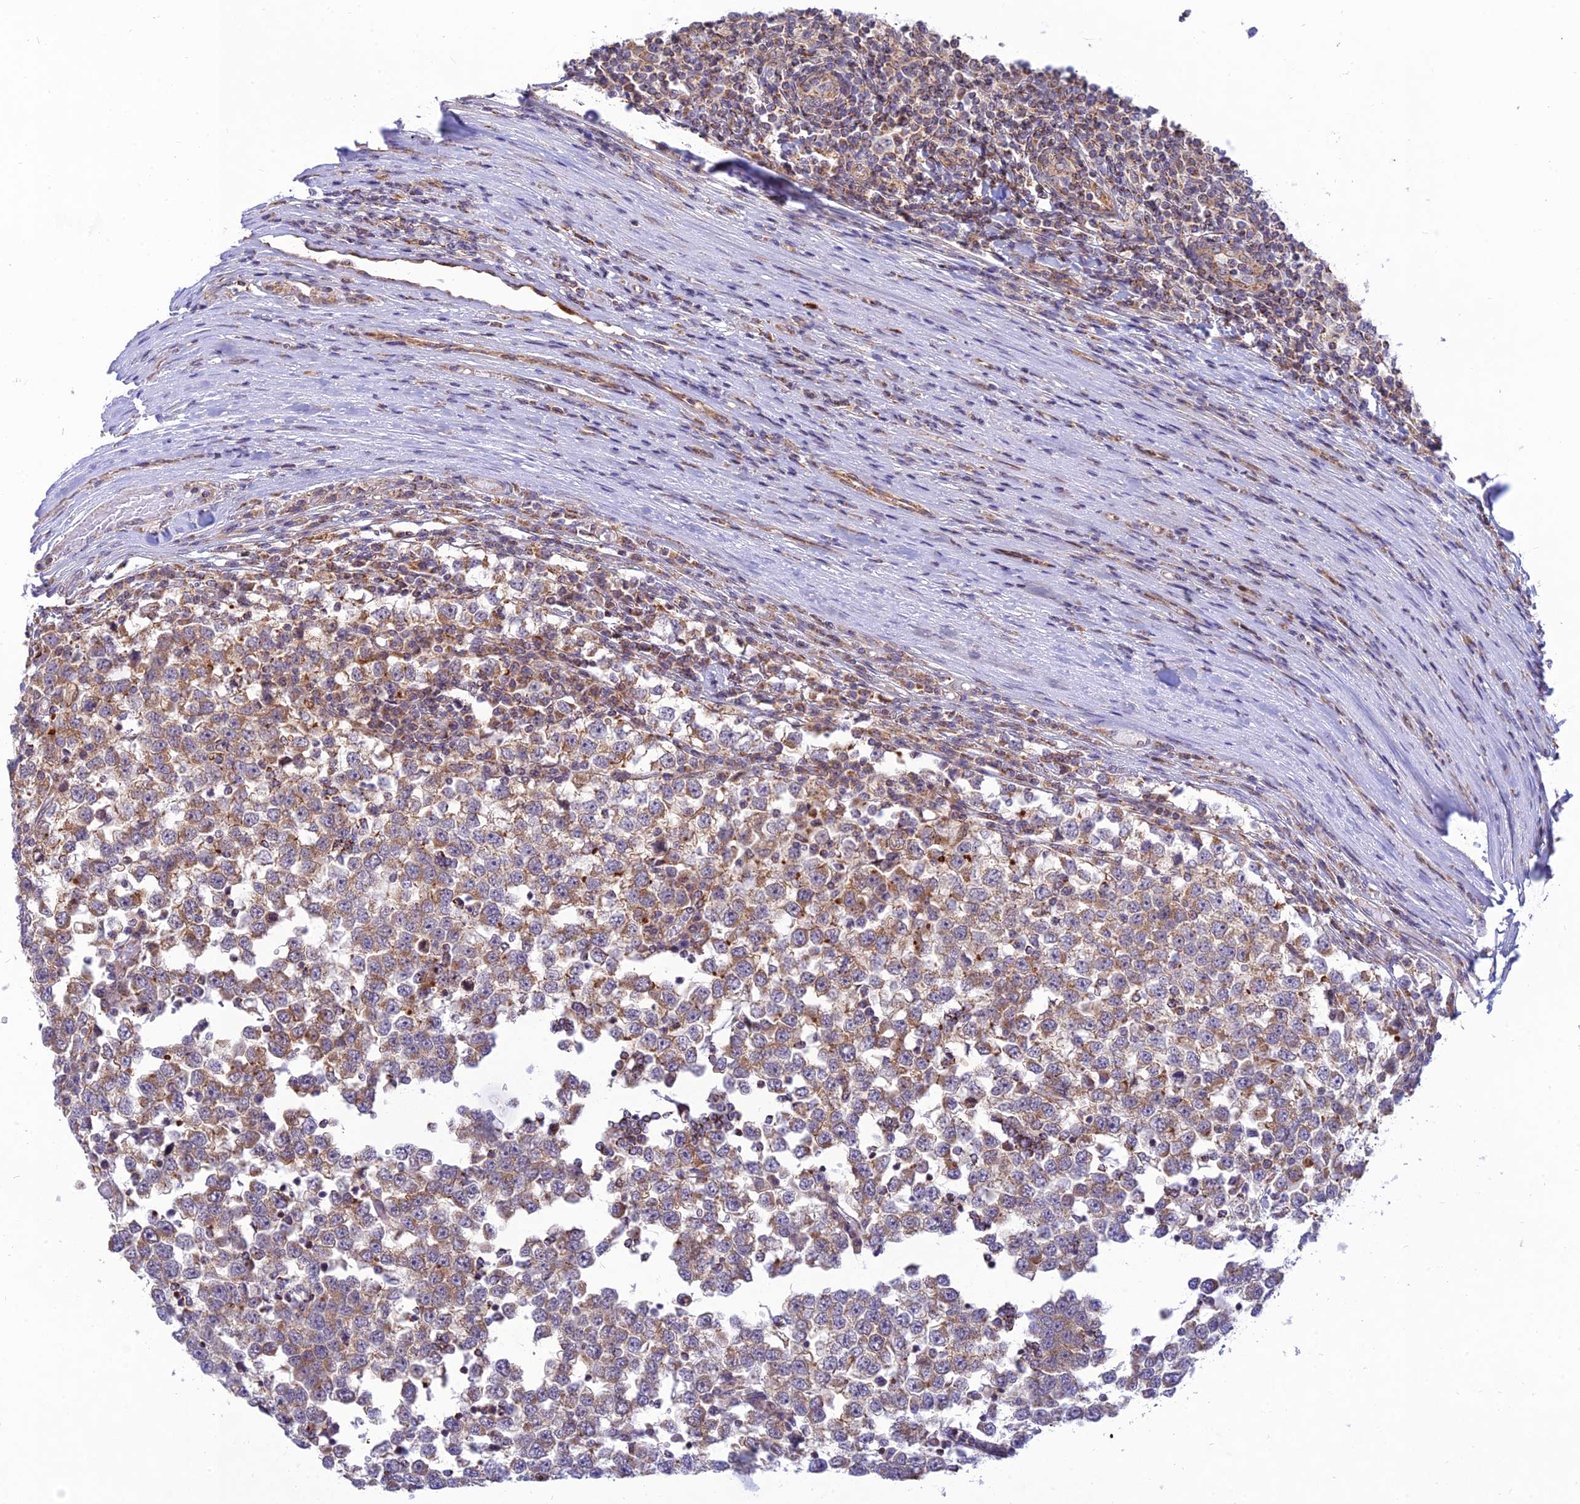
{"staining": {"intensity": "weak", "quantity": "25%-75%", "location": "cytoplasmic/membranous"}, "tissue": "testis cancer", "cell_type": "Tumor cells", "image_type": "cancer", "snomed": [{"axis": "morphology", "description": "Seminoma, NOS"}, {"axis": "topography", "description": "Testis"}], "caption": "Immunohistochemistry (IHC) image of neoplastic tissue: seminoma (testis) stained using immunohistochemistry (IHC) demonstrates low levels of weak protein expression localized specifically in the cytoplasmic/membranous of tumor cells, appearing as a cytoplasmic/membranous brown color.", "gene": "HOOK2", "patient": {"sex": "male", "age": 65}}